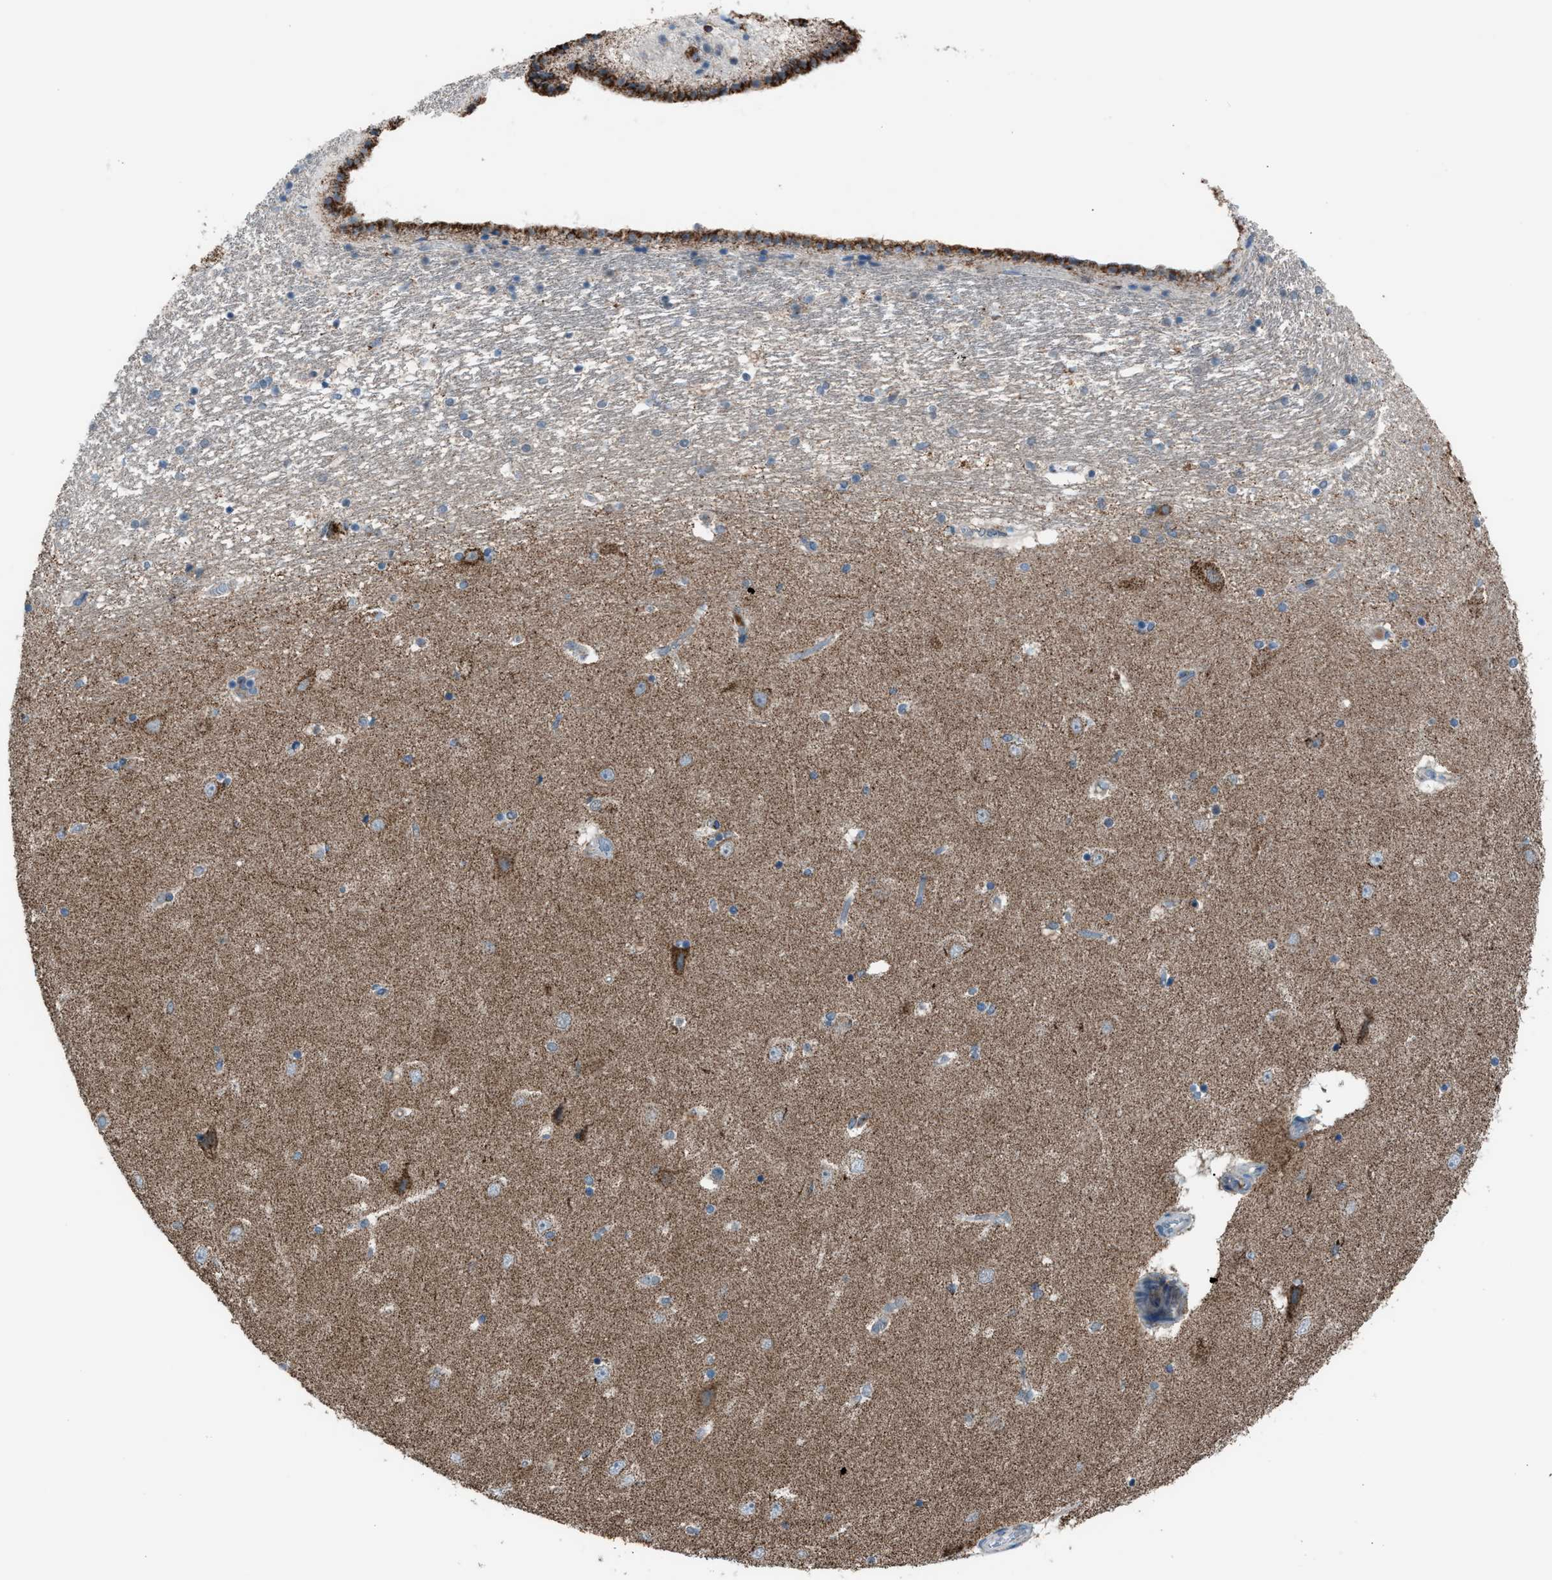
{"staining": {"intensity": "moderate", "quantity": "<25%", "location": "cytoplasmic/membranous"}, "tissue": "hippocampus", "cell_type": "Glial cells", "image_type": "normal", "snomed": [{"axis": "morphology", "description": "Normal tissue, NOS"}, {"axis": "topography", "description": "Hippocampus"}], "caption": "Hippocampus stained with DAB (3,3'-diaminobenzidine) immunohistochemistry (IHC) displays low levels of moderate cytoplasmic/membranous staining in about <25% of glial cells.", "gene": "SRM", "patient": {"sex": "female", "age": 54}}